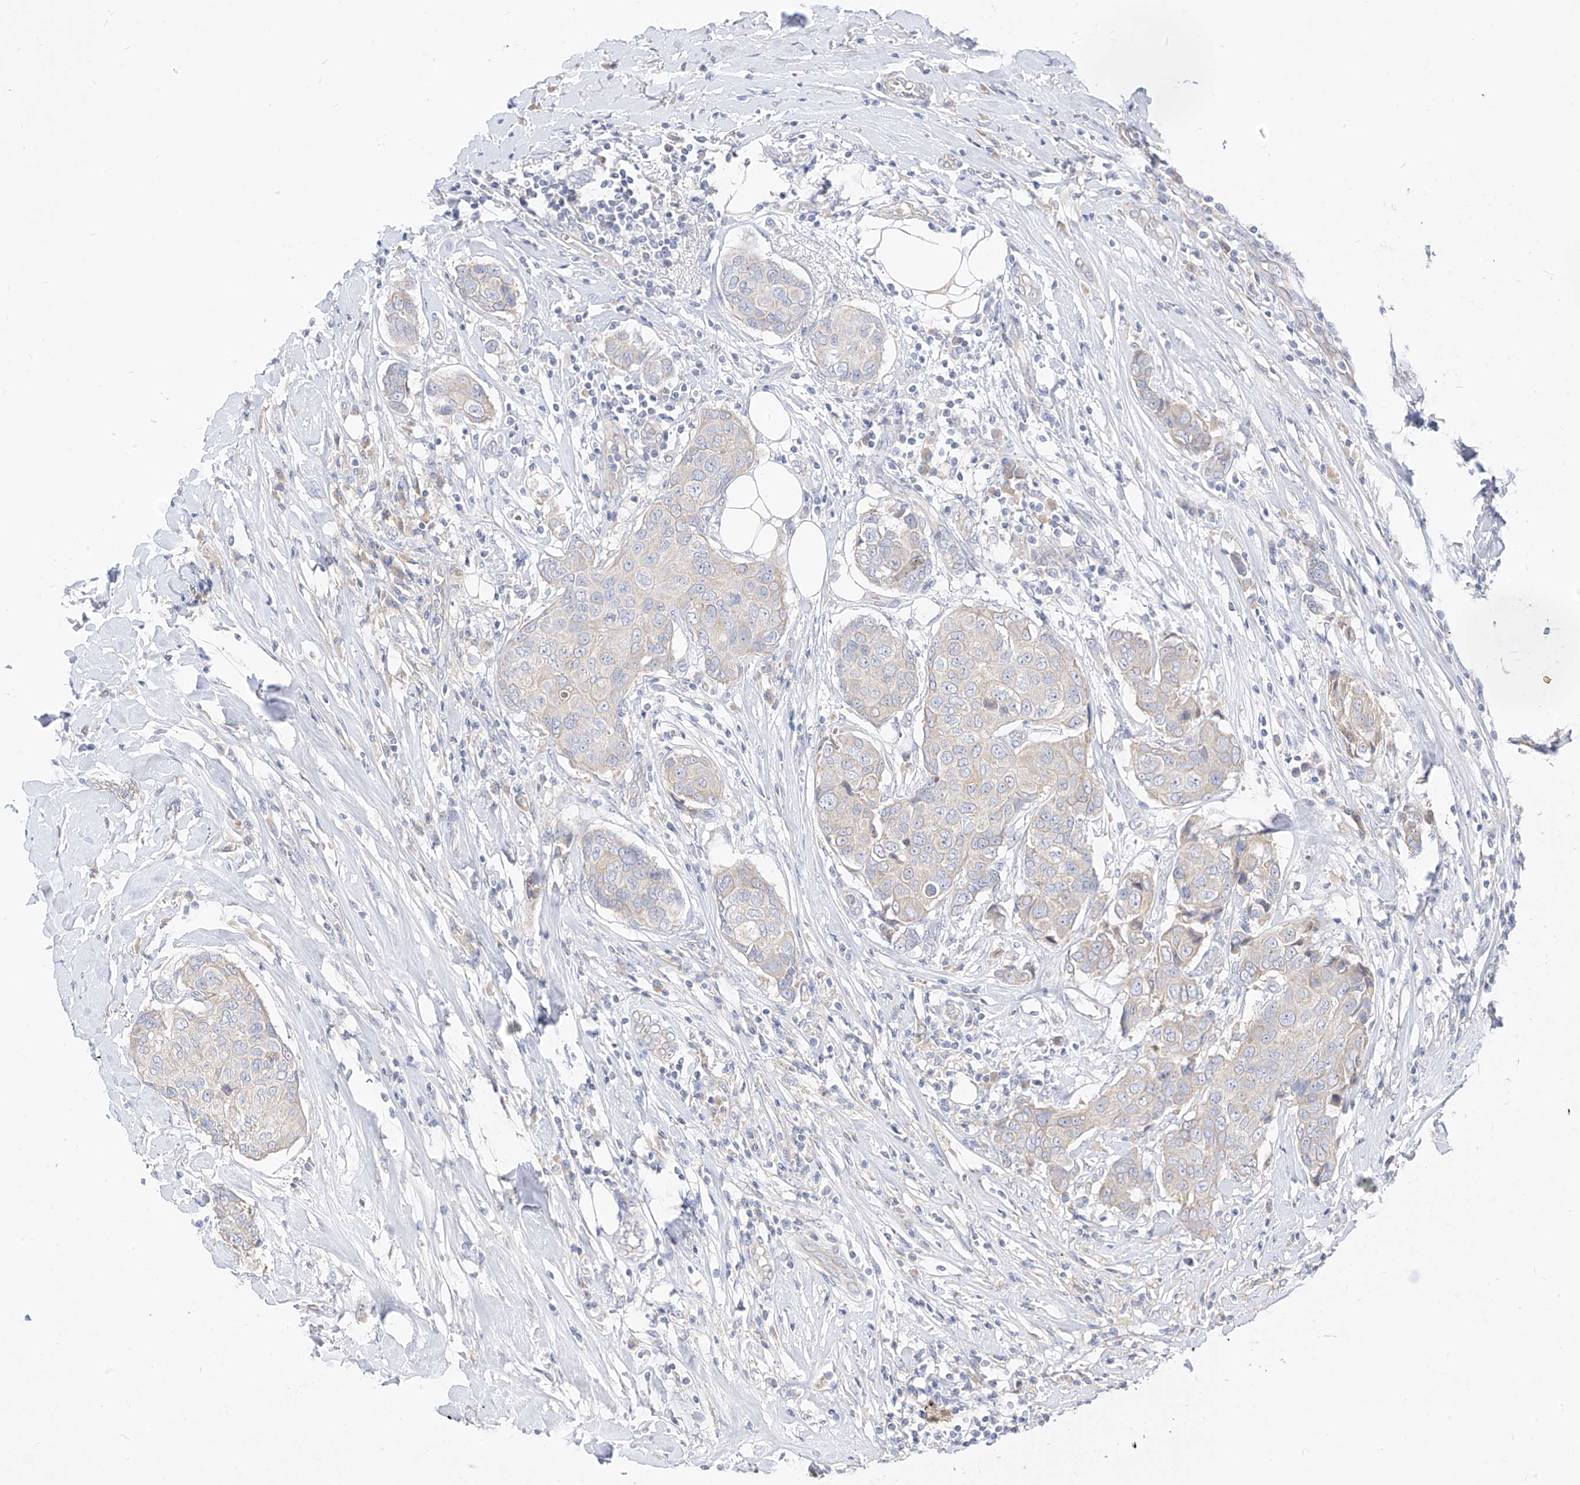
{"staining": {"intensity": "negative", "quantity": "none", "location": "none"}, "tissue": "breast cancer", "cell_type": "Tumor cells", "image_type": "cancer", "snomed": [{"axis": "morphology", "description": "Duct carcinoma"}, {"axis": "topography", "description": "Breast"}], "caption": "Human breast cancer (invasive ductal carcinoma) stained for a protein using immunohistochemistry (IHC) demonstrates no expression in tumor cells.", "gene": "RASA2", "patient": {"sex": "female", "age": 80}}